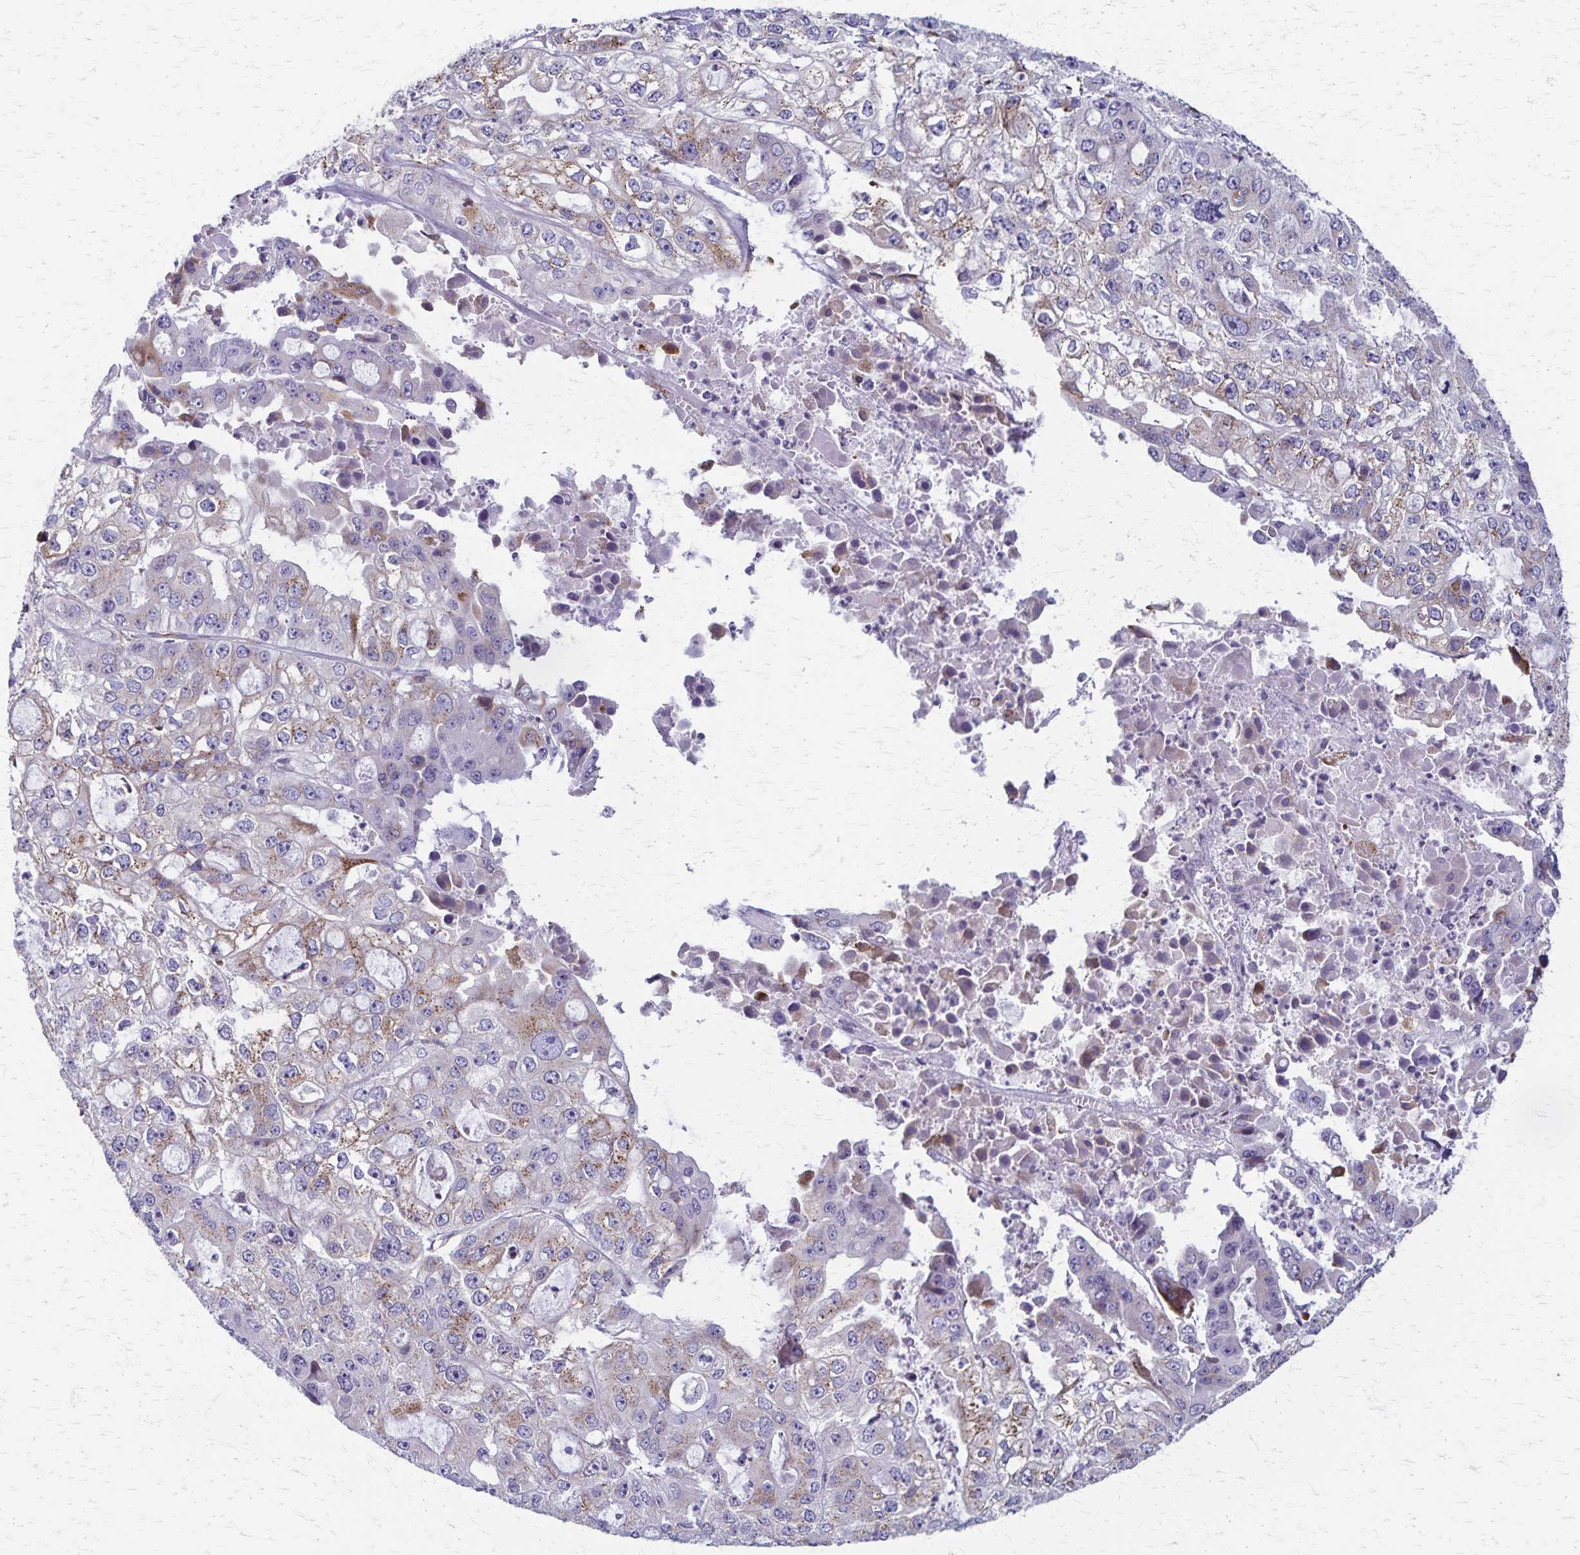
{"staining": {"intensity": "moderate", "quantity": "25%-75%", "location": "cytoplasmic/membranous"}, "tissue": "ovarian cancer", "cell_type": "Tumor cells", "image_type": "cancer", "snomed": [{"axis": "morphology", "description": "Cystadenocarcinoma, serous, NOS"}, {"axis": "topography", "description": "Ovary"}], "caption": "Protein expression analysis of human serous cystadenocarcinoma (ovarian) reveals moderate cytoplasmic/membranous expression in approximately 25%-75% of tumor cells.", "gene": "MCFD2", "patient": {"sex": "female", "age": 56}}